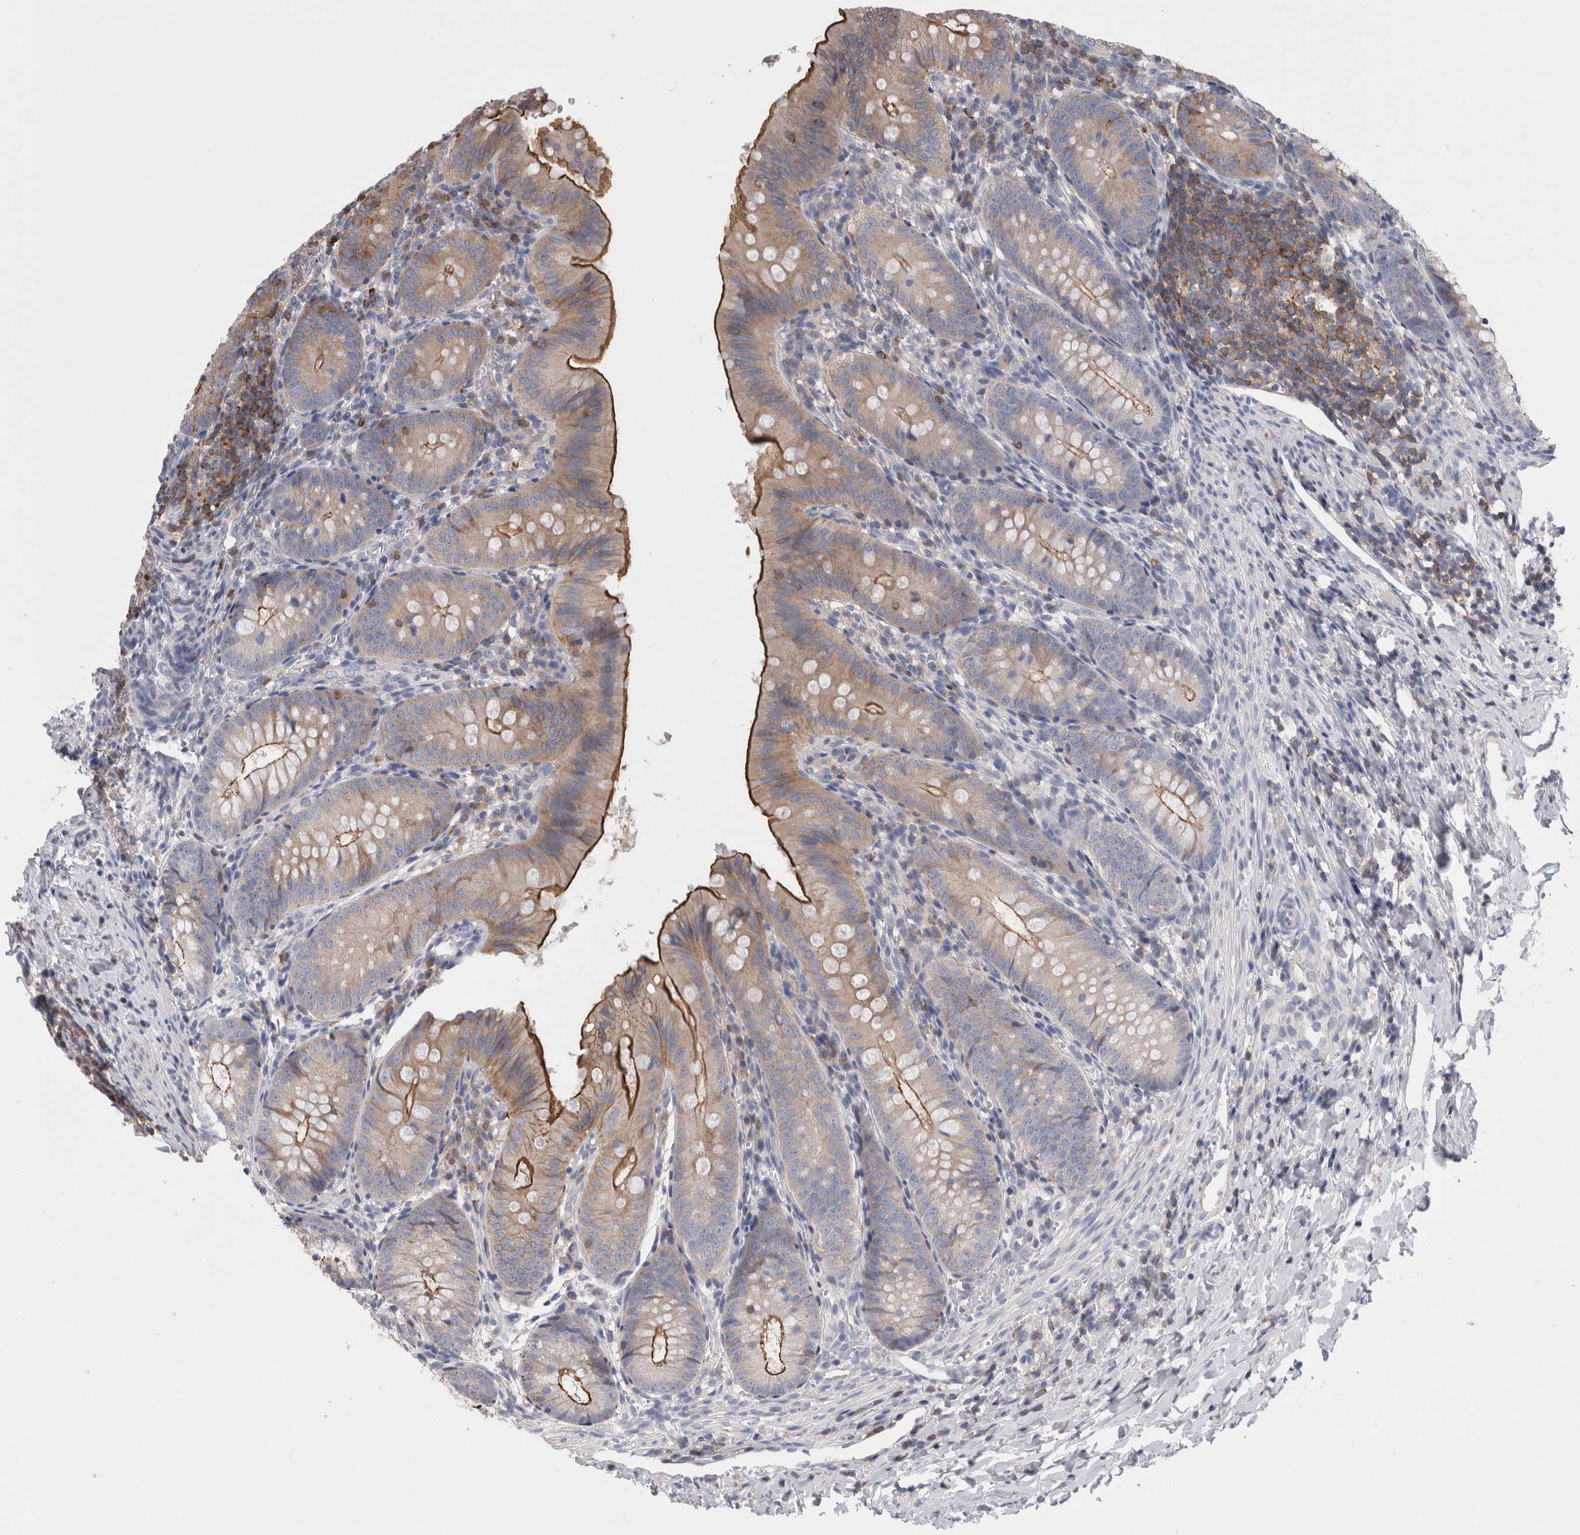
{"staining": {"intensity": "moderate", "quantity": "25%-75%", "location": "cytoplasmic/membranous"}, "tissue": "appendix", "cell_type": "Glandular cells", "image_type": "normal", "snomed": [{"axis": "morphology", "description": "Normal tissue, NOS"}, {"axis": "topography", "description": "Appendix"}], "caption": "A micrograph of human appendix stained for a protein exhibits moderate cytoplasmic/membranous brown staining in glandular cells. (DAB IHC with brightfield microscopy, high magnification).", "gene": "DCTN6", "patient": {"sex": "male", "age": 1}}